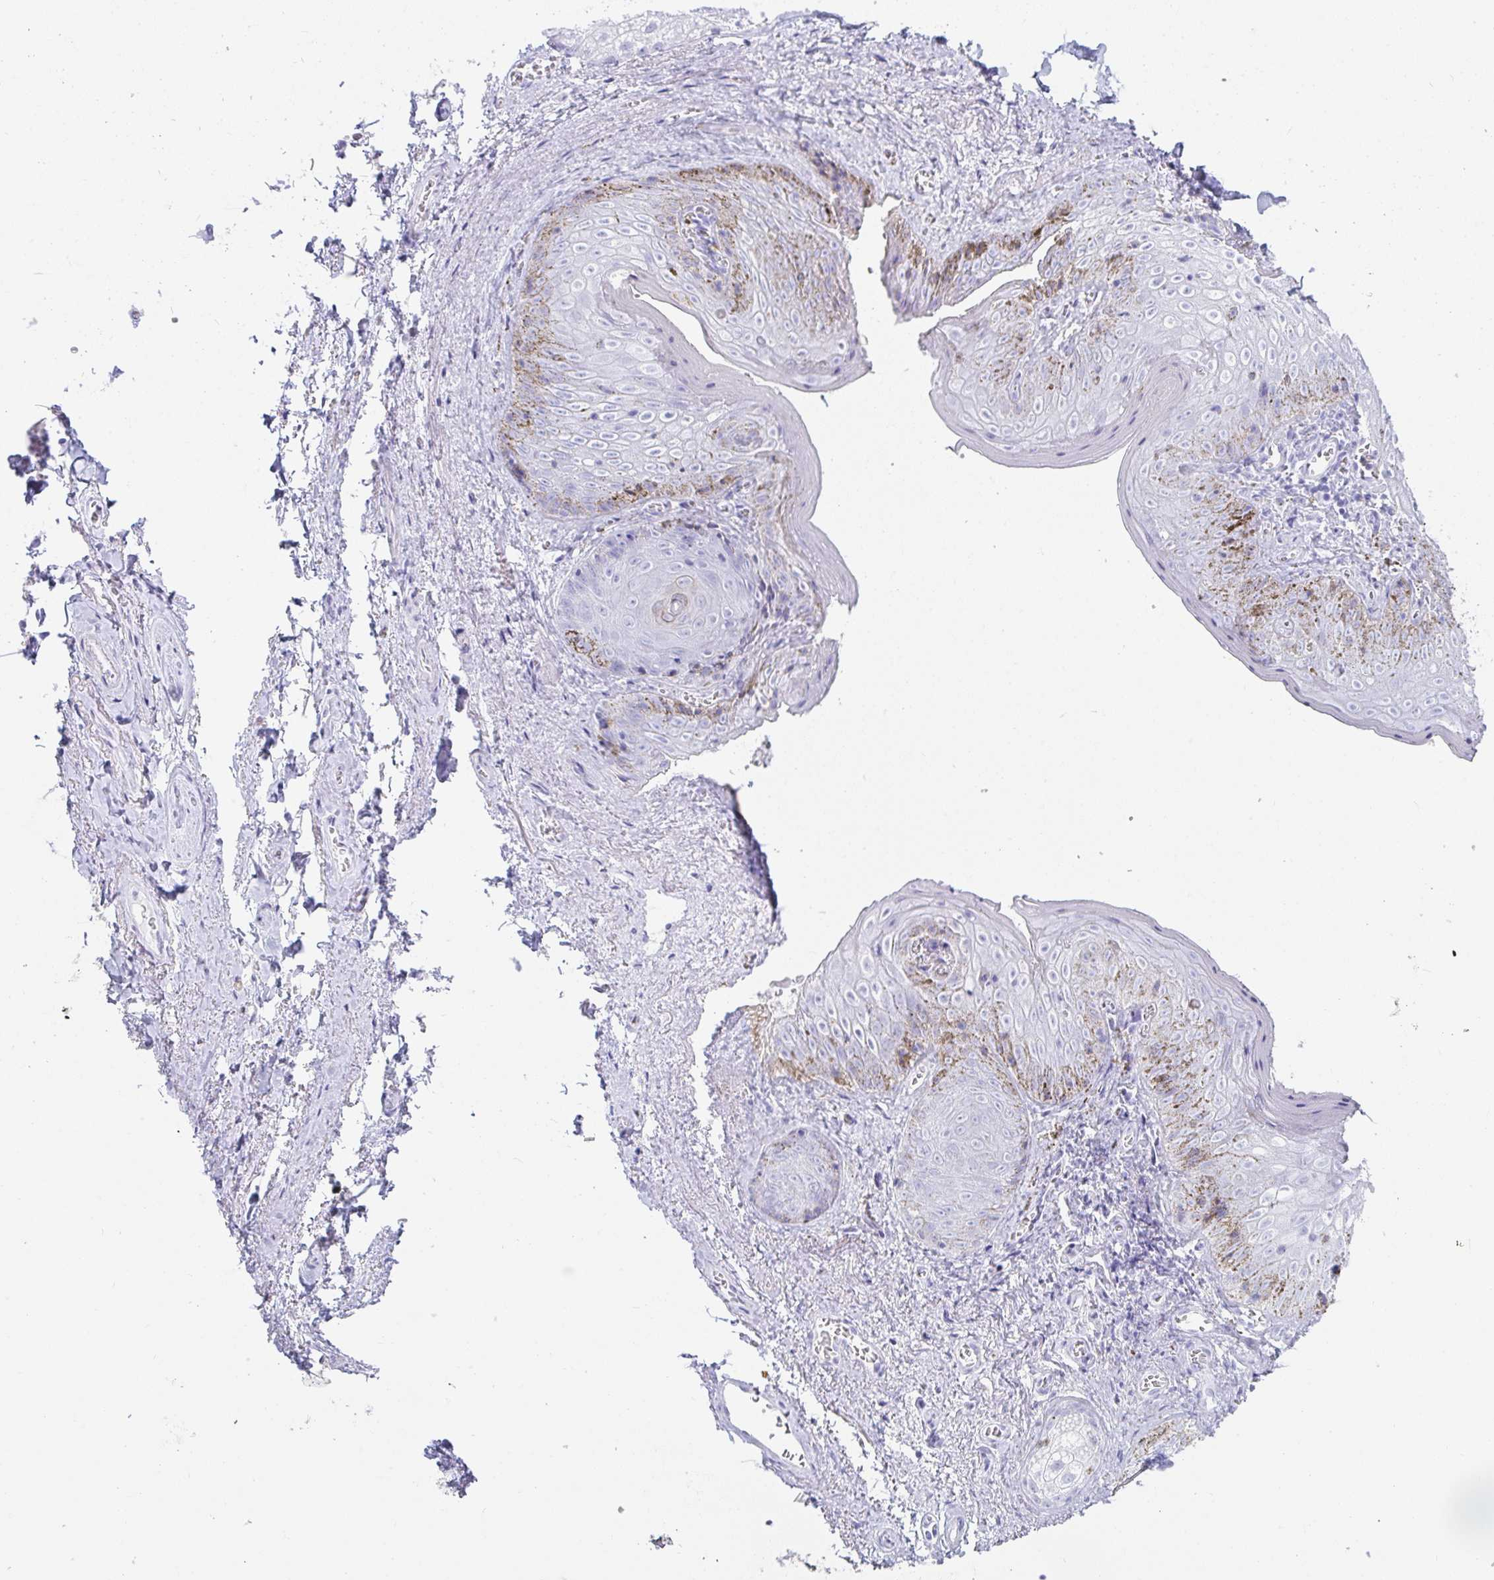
{"staining": {"intensity": "negative", "quantity": "none", "location": "none"}, "tissue": "vagina", "cell_type": "Squamous epithelial cells", "image_type": "normal", "snomed": [{"axis": "morphology", "description": "Normal tissue, NOS"}, {"axis": "topography", "description": "Vulva"}, {"axis": "topography", "description": "Vagina"}, {"axis": "topography", "description": "Peripheral nerve tissue"}], "caption": "Immunohistochemistry (IHC) of unremarkable vagina demonstrates no expression in squamous epithelial cells. The staining is performed using DAB (3,3'-diaminobenzidine) brown chromogen with nuclei counter-stained in using hematoxylin.", "gene": "PRND", "patient": {"sex": "female", "age": 66}}